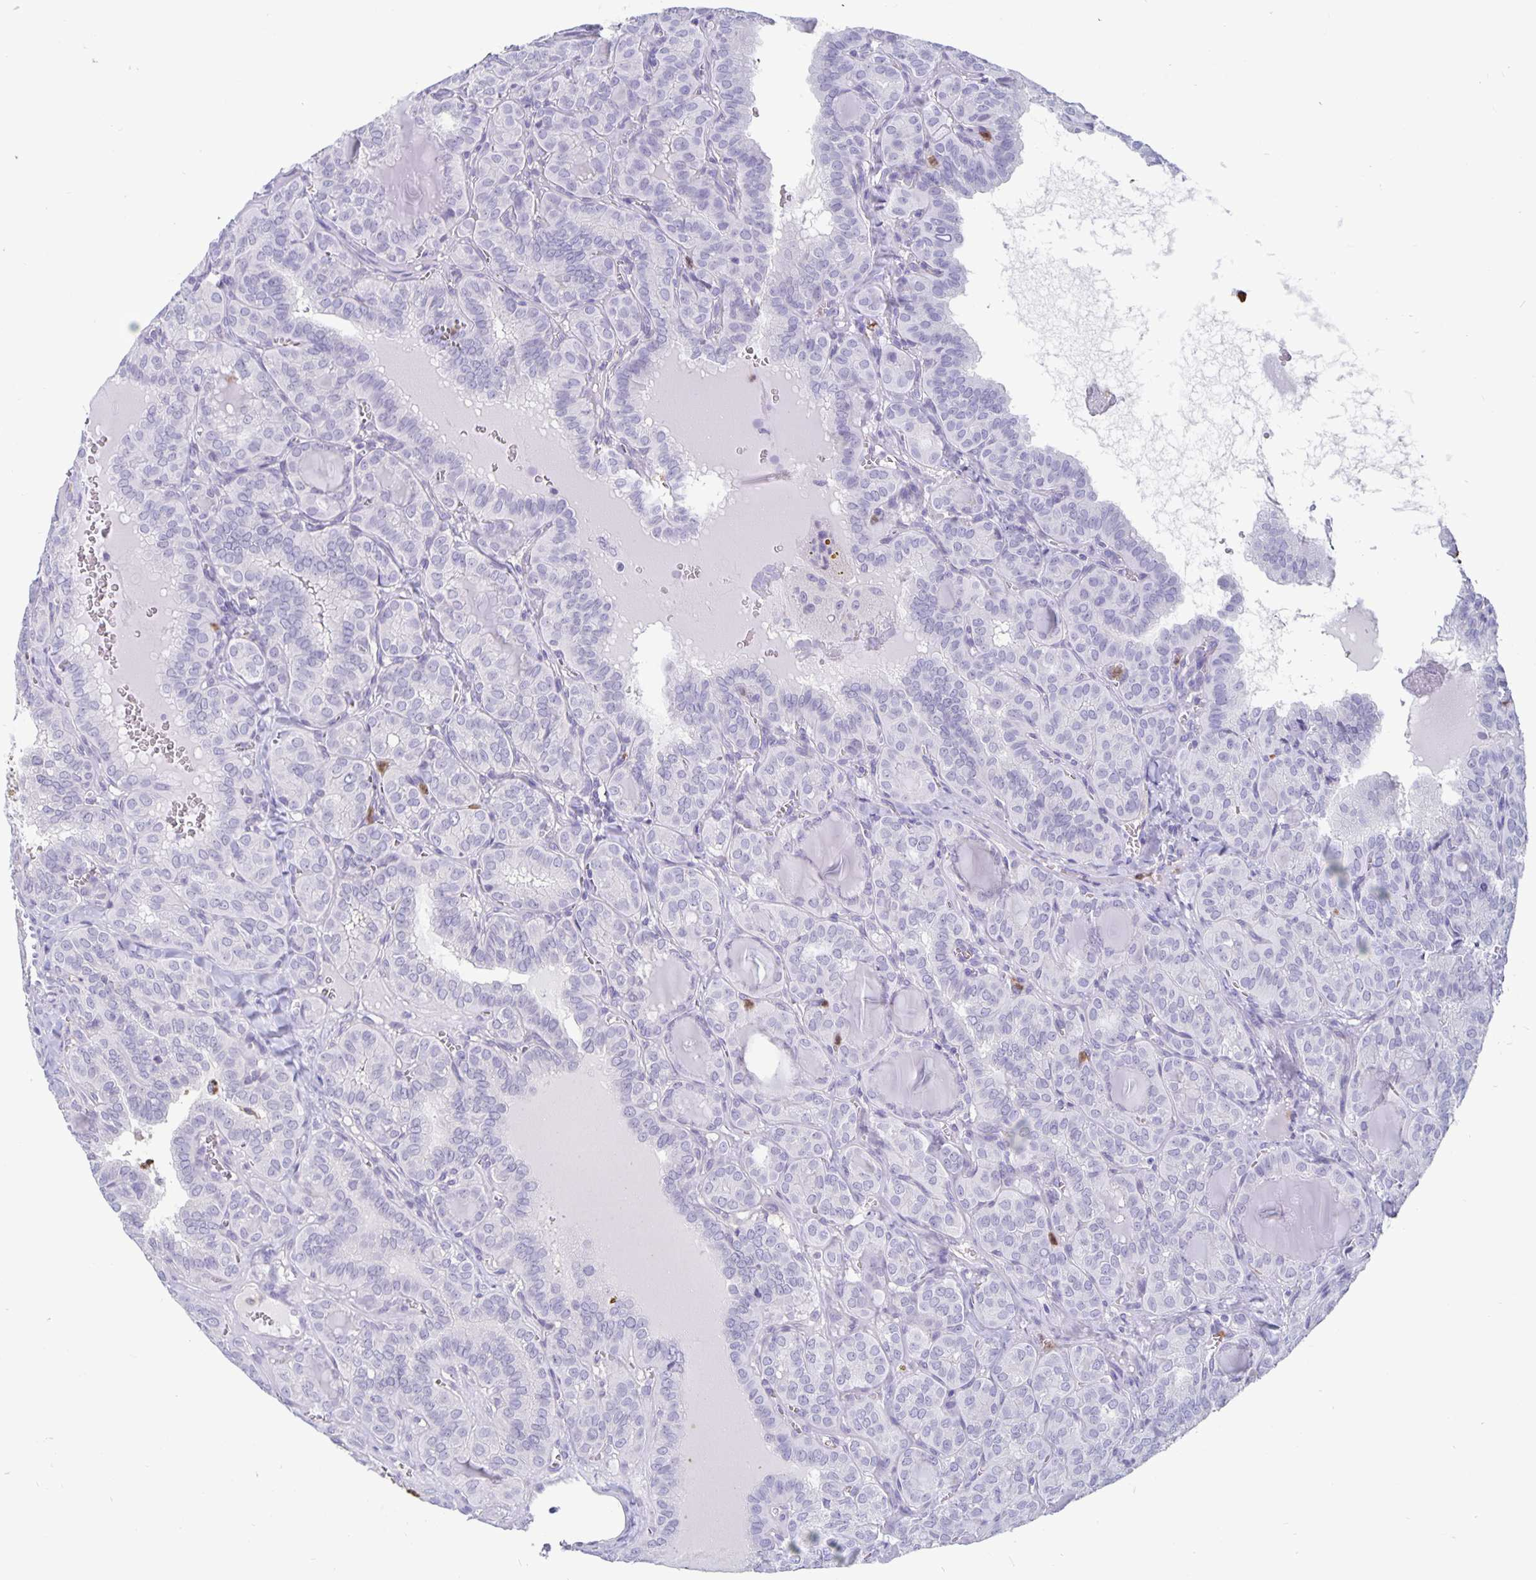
{"staining": {"intensity": "negative", "quantity": "none", "location": "none"}, "tissue": "thyroid cancer", "cell_type": "Tumor cells", "image_type": "cancer", "snomed": [{"axis": "morphology", "description": "Papillary adenocarcinoma, NOS"}, {"axis": "topography", "description": "Thyroid gland"}], "caption": "Immunohistochemistry image of thyroid papillary adenocarcinoma stained for a protein (brown), which displays no expression in tumor cells. Brightfield microscopy of immunohistochemistry stained with DAB (brown) and hematoxylin (blue), captured at high magnification.", "gene": "PLCB3", "patient": {"sex": "female", "age": 41}}